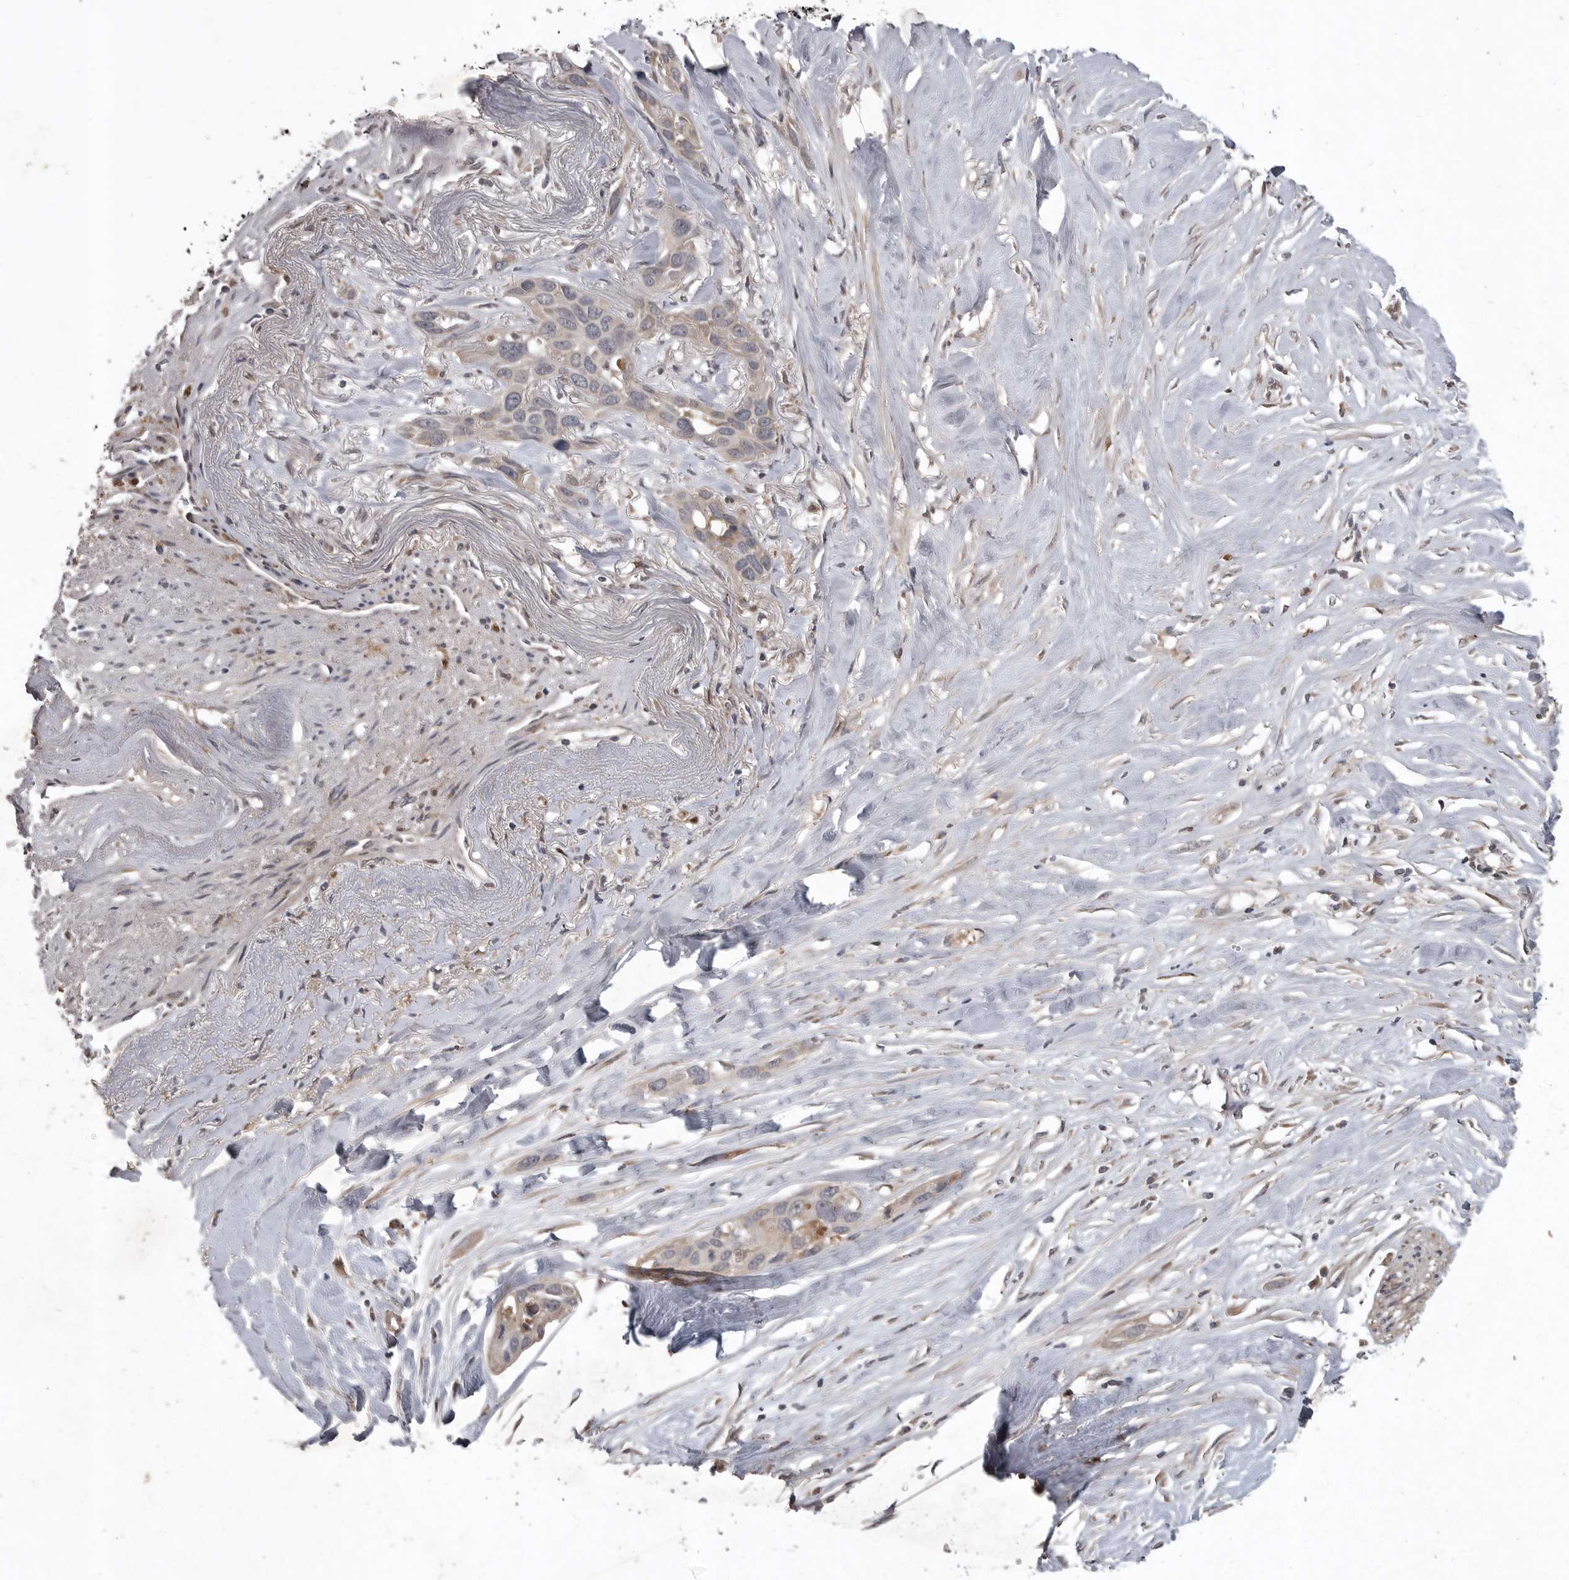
{"staining": {"intensity": "weak", "quantity": "<25%", "location": "cytoplasmic/membranous"}, "tissue": "pancreatic cancer", "cell_type": "Tumor cells", "image_type": "cancer", "snomed": [{"axis": "morphology", "description": "Adenocarcinoma, NOS"}, {"axis": "topography", "description": "Pancreas"}], "caption": "Tumor cells show no significant protein expression in pancreatic cancer. The staining was performed using DAB to visualize the protein expression in brown, while the nuclei were stained in blue with hematoxylin (Magnification: 20x).", "gene": "GPR31", "patient": {"sex": "female", "age": 60}}